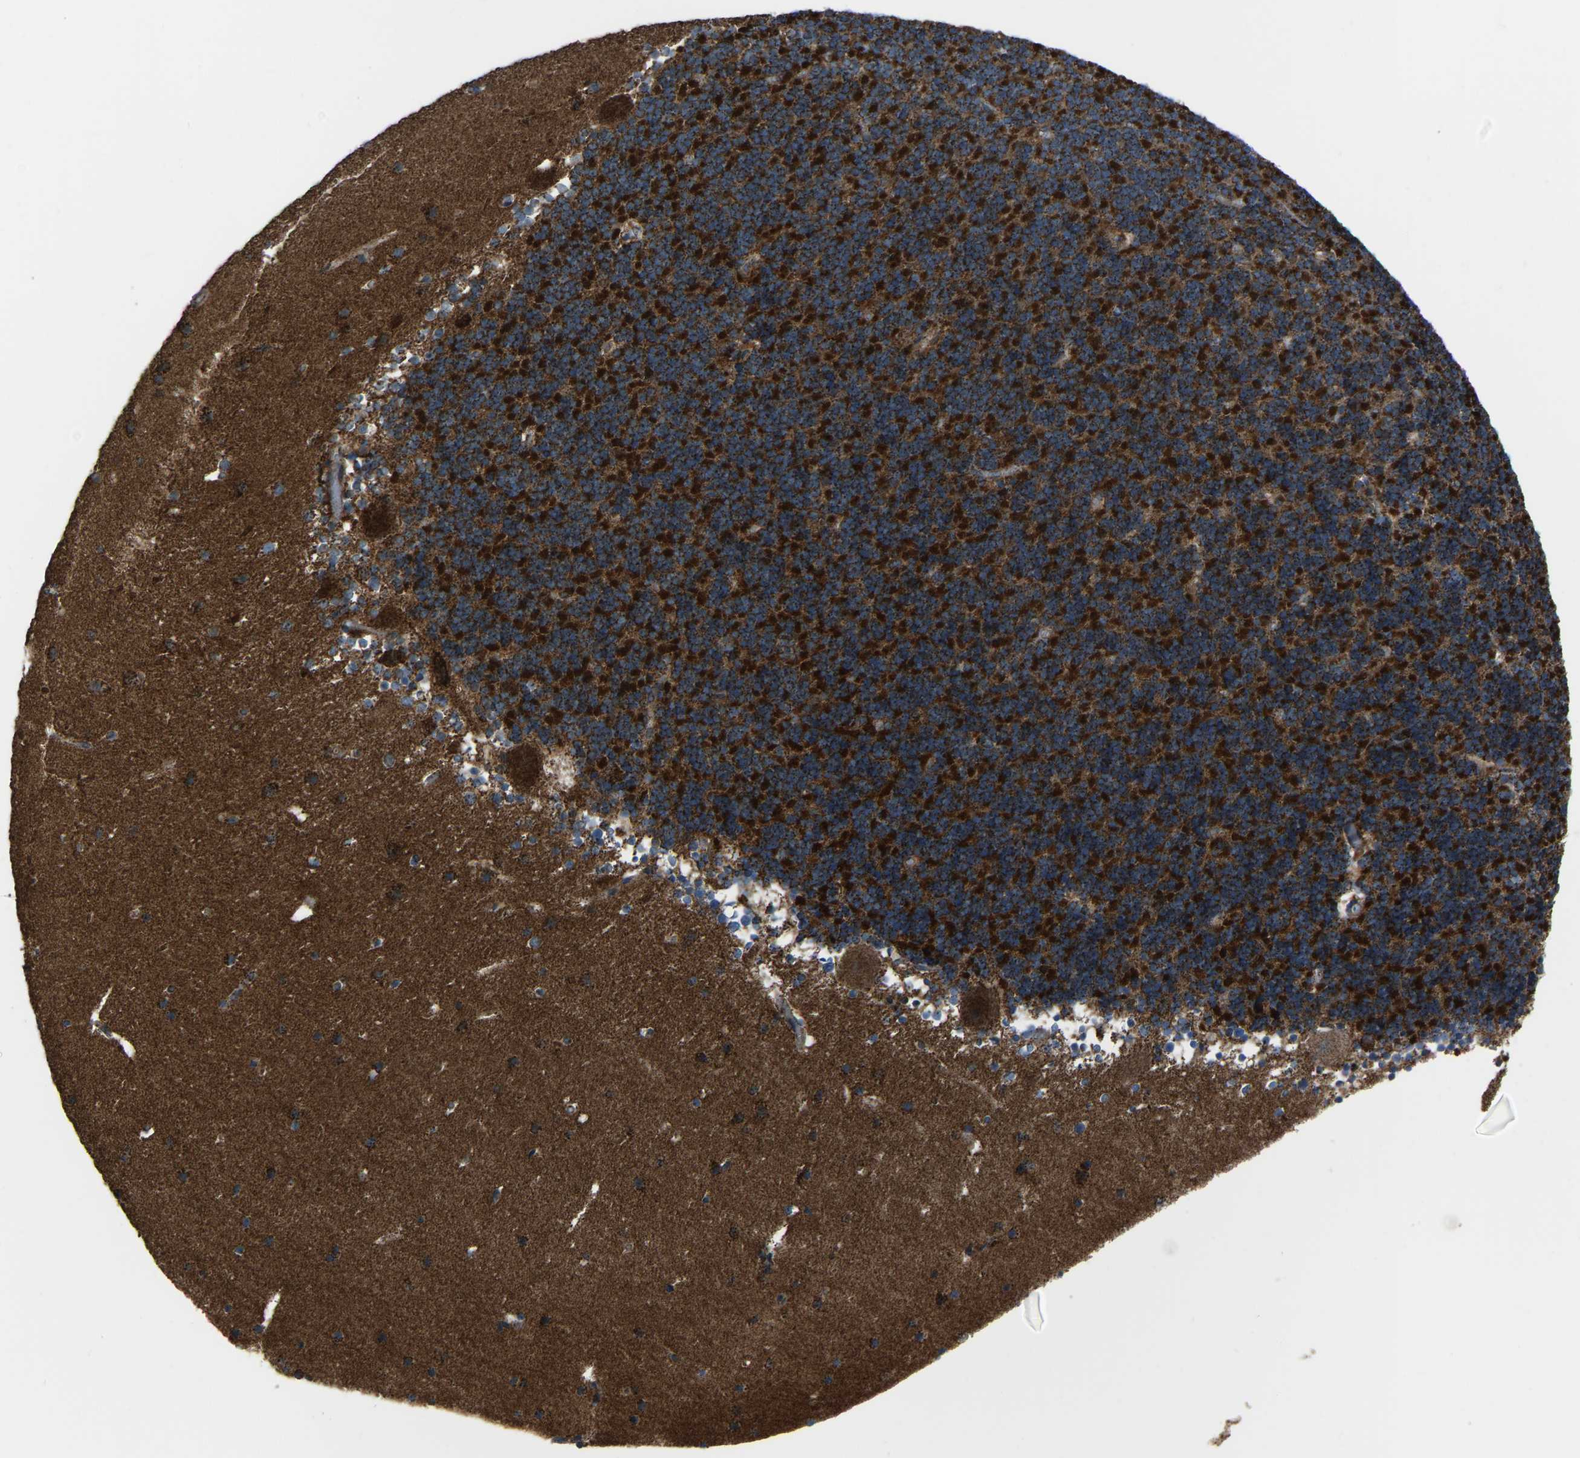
{"staining": {"intensity": "strong", "quantity": ">75%", "location": "cytoplasmic/membranous"}, "tissue": "cerebellum", "cell_type": "Cells in granular layer", "image_type": "normal", "snomed": [{"axis": "morphology", "description": "Normal tissue, NOS"}, {"axis": "topography", "description": "Cerebellum"}], "caption": "Immunohistochemical staining of benign cerebellum shows >75% levels of strong cytoplasmic/membranous protein staining in approximately >75% of cells in granular layer. Nuclei are stained in blue.", "gene": "AKR1A1", "patient": {"sex": "male", "age": 45}}